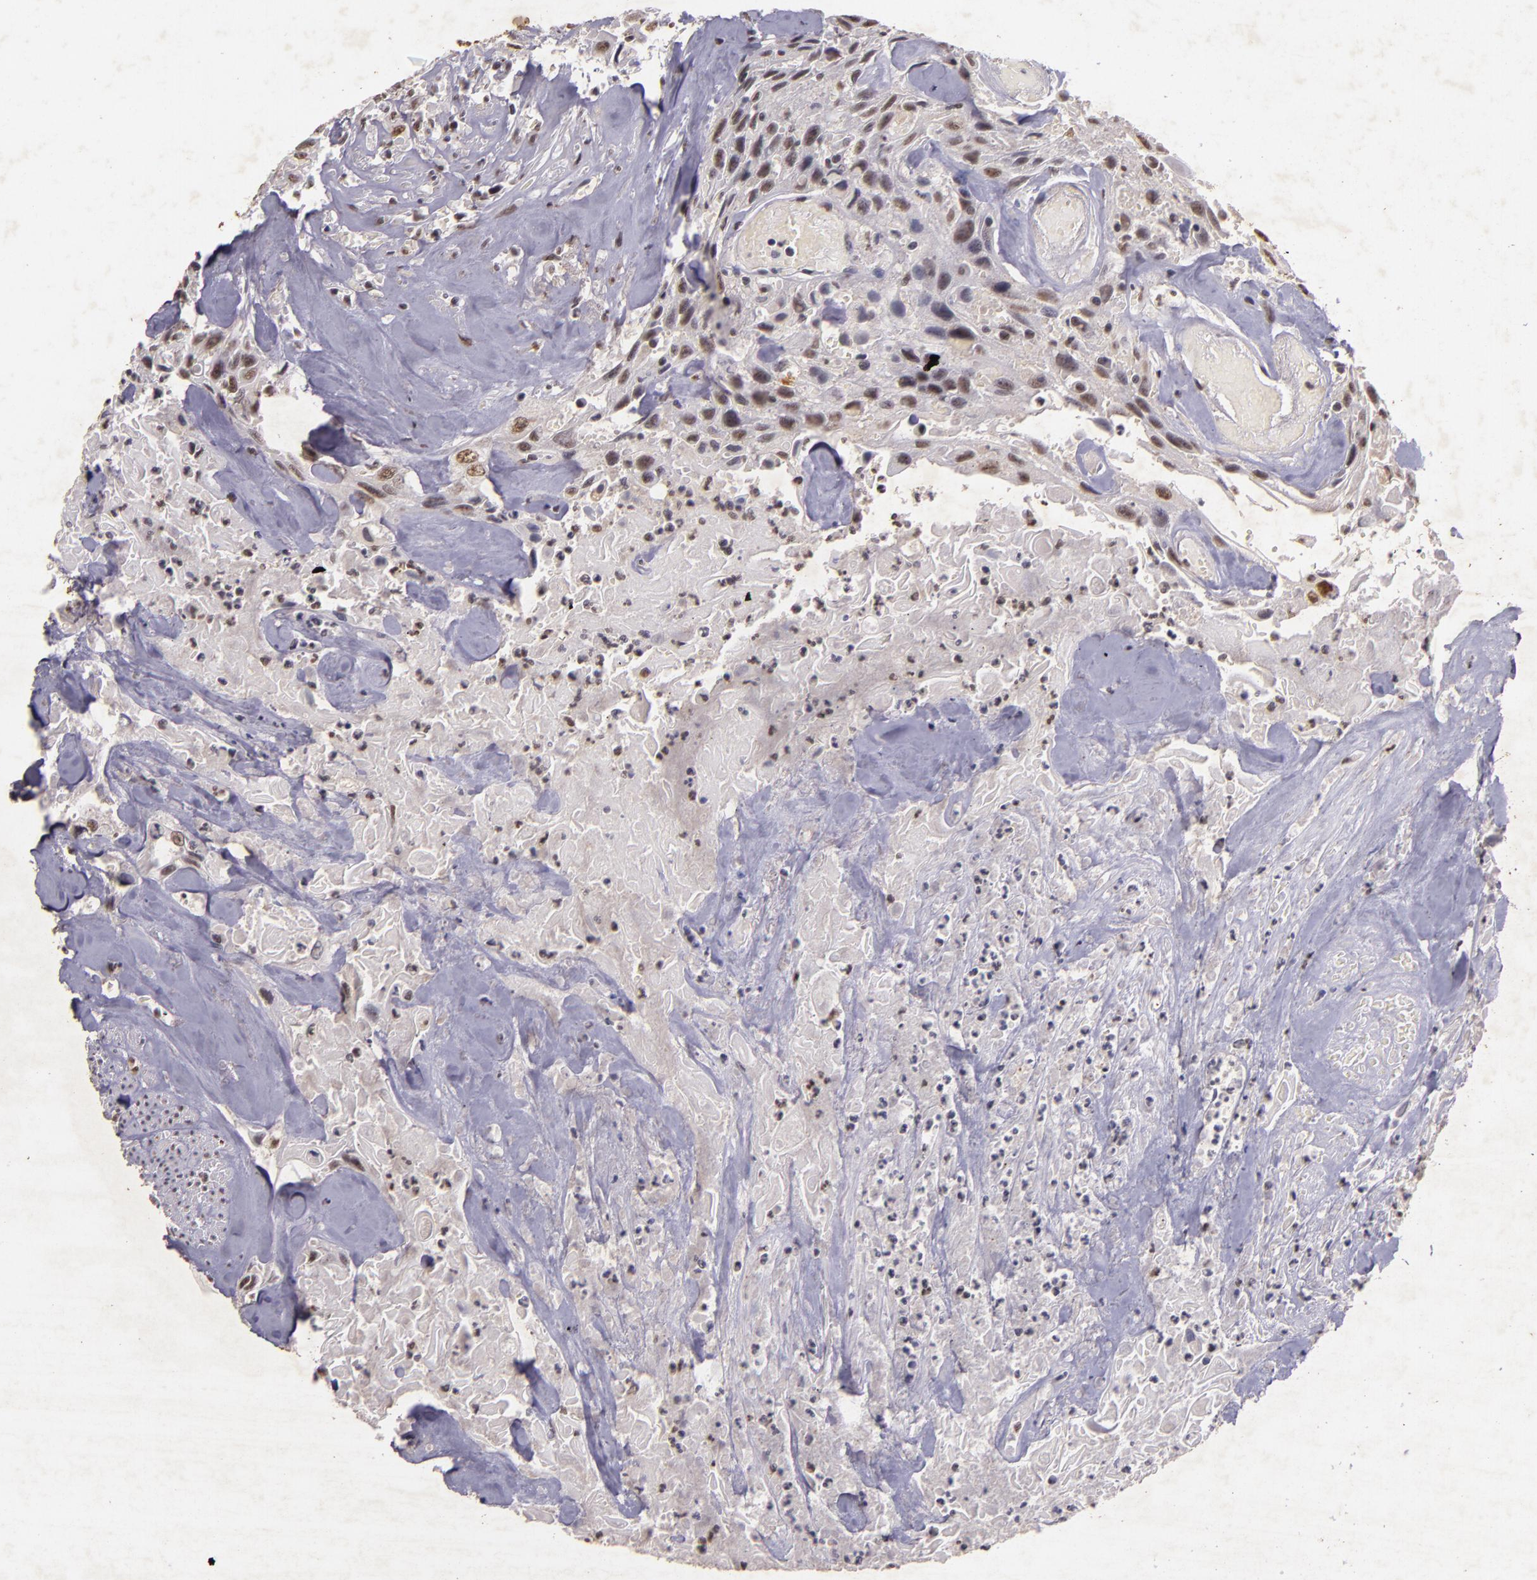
{"staining": {"intensity": "weak", "quantity": "25%-75%", "location": "nuclear"}, "tissue": "urothelial cancer", "cell_type": "Tumor cells", "image_type": "cancer", "snomed": [{"axis": "morphology", "description": "Urothelial carcinoma, High grade"}, {"axis": "topography", "description": "Urinary bladder"}], "caption": "Human urothelial cancer stained with a protein marker displays weak staining in tumor cells.", "gene": "CBX3", "patient": {"sex": "female", "age": 84}}